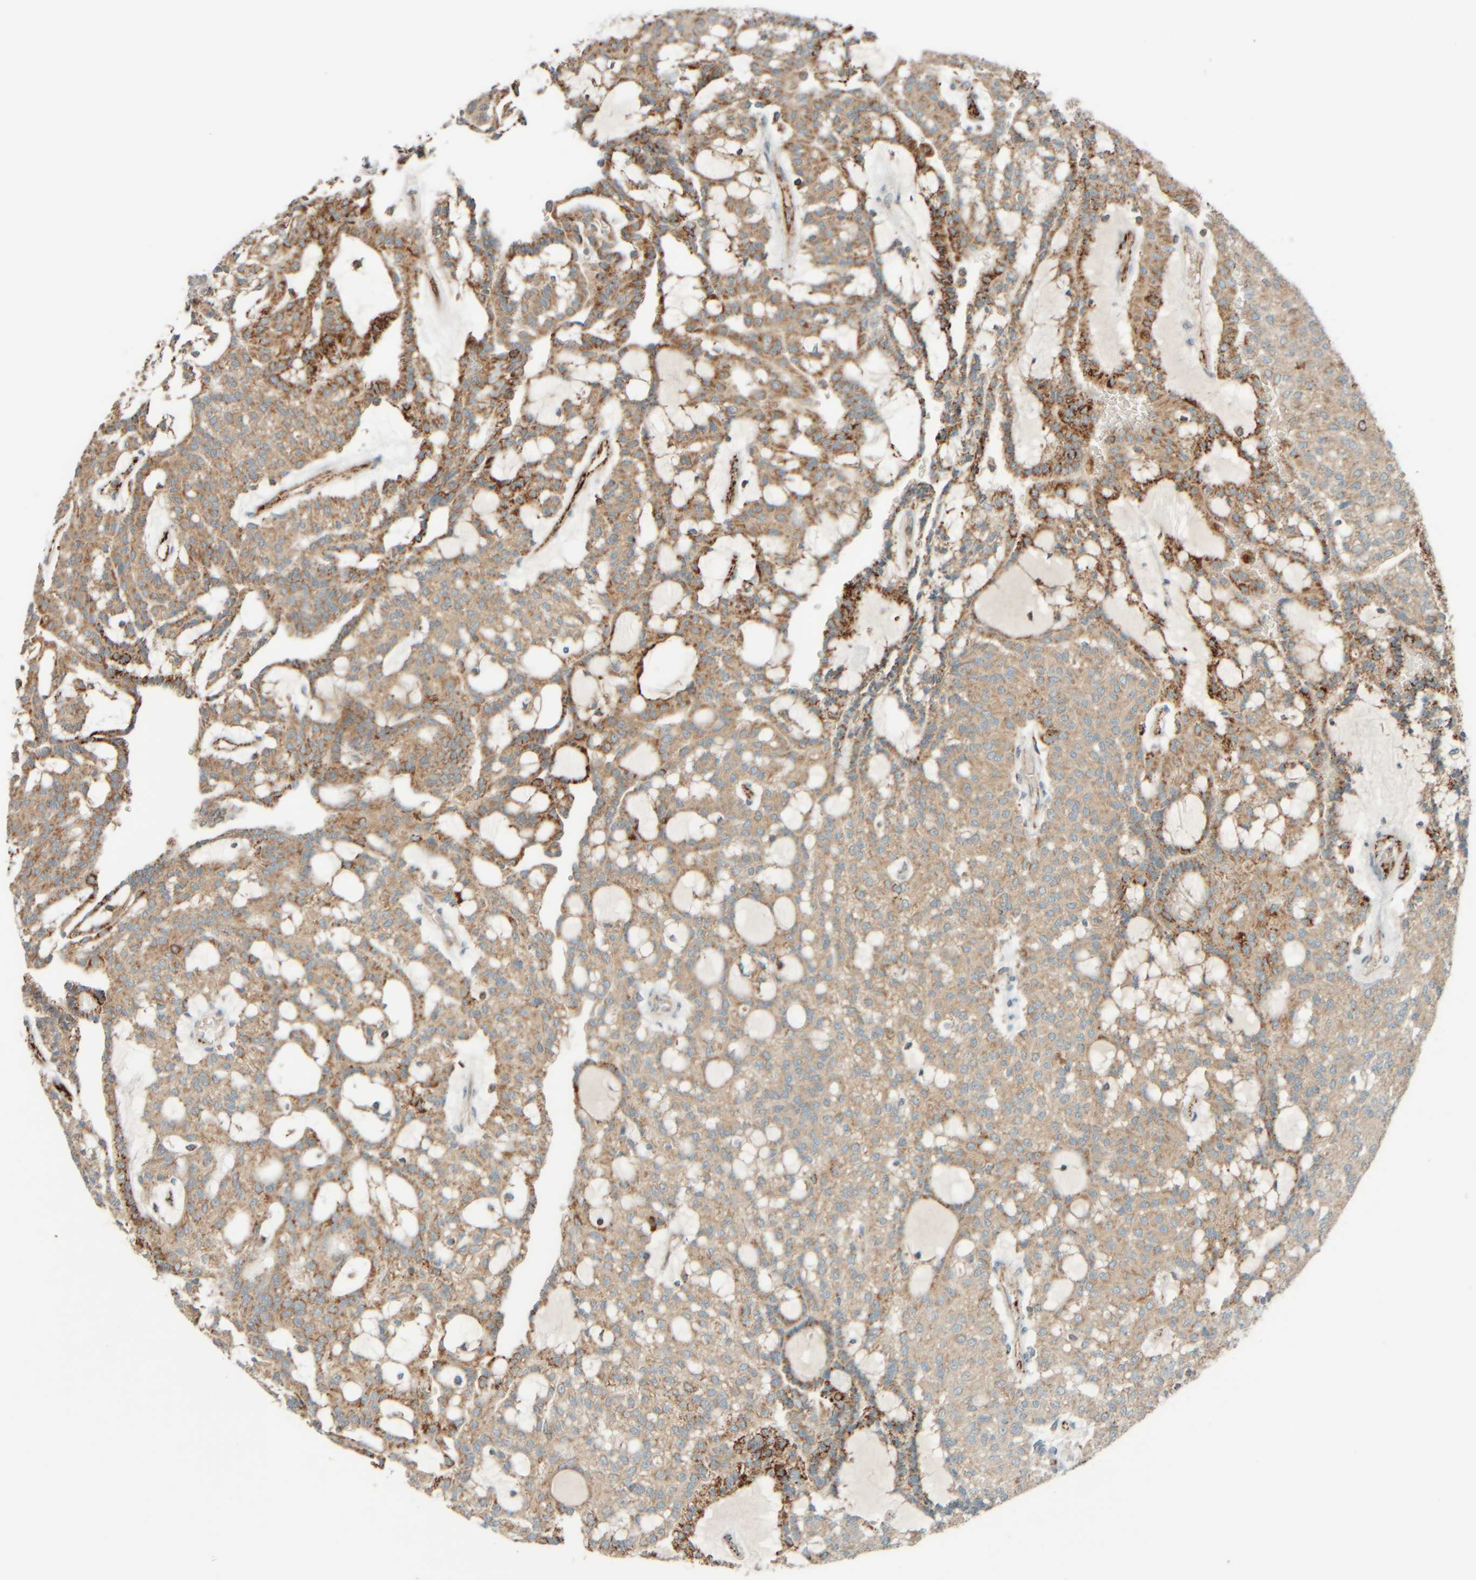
{"staining": {"intensity": "moderate", "quantity": ">75%", "location": "cytoplasmic/membranous"}, "tissue": "renal cancer", "cell_type": "Tumor cells", "image_type": "cancer", "snomed": [{"axis": "morphology", "description": "Adenocarcinoma, NOS"}, {"axis": "topography", "description": "Kidney"}], "caption": "The photomicrograph shows immunohistochemical staining of renal adenocarcinoma. There is moderate cytoplasmic/membranous staining is appreciated in approximately >75% of tumor cells. (Stains: DAB (3,3'-diaminobenzidine) in brown, nuclei in blue, Microscopy: brightfield microscopy at high magnification).", "gene": "SPAG5", "patient": {"sex": "male", "age": 63}}